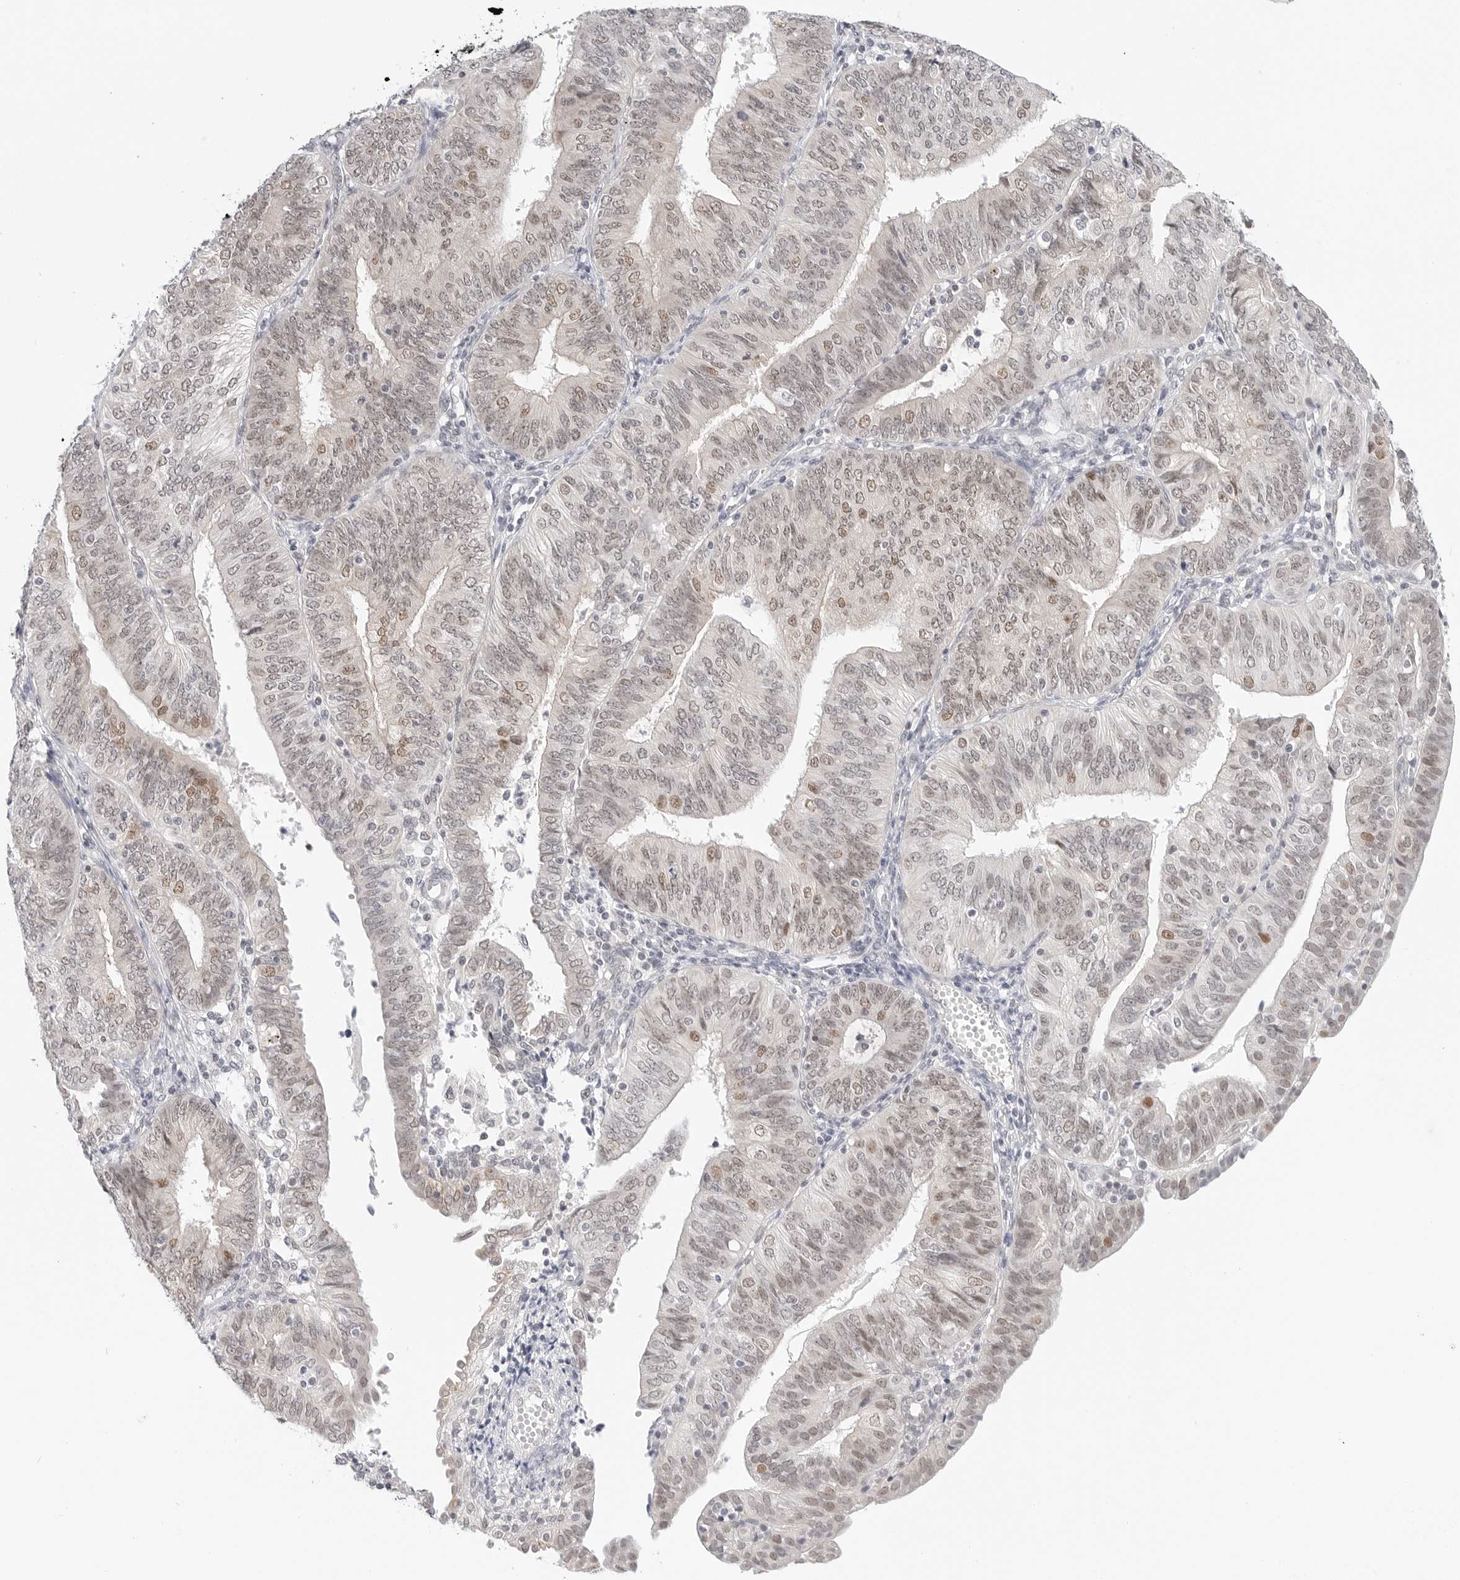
{"staining": {"intensity": "weak", "quantity": ">75%", "location": "nuclear"}, "tissue": "endometrial cancer", "cell_type": "Tumor cells", "image_type": "cancer", "snomed": [{"axis": "morphology", "description": "Adenocarcinoma, NOS"}, {"axis": "topography", "description": "Endometrium"}], "caption": "A histopathology image of human endometrial adenocarcinoma stained for a protein exhibits weak nuclear brown staining in tumor cells.", "gene": "TSEN2", "patient": {"sex": "female", "age": 58}}